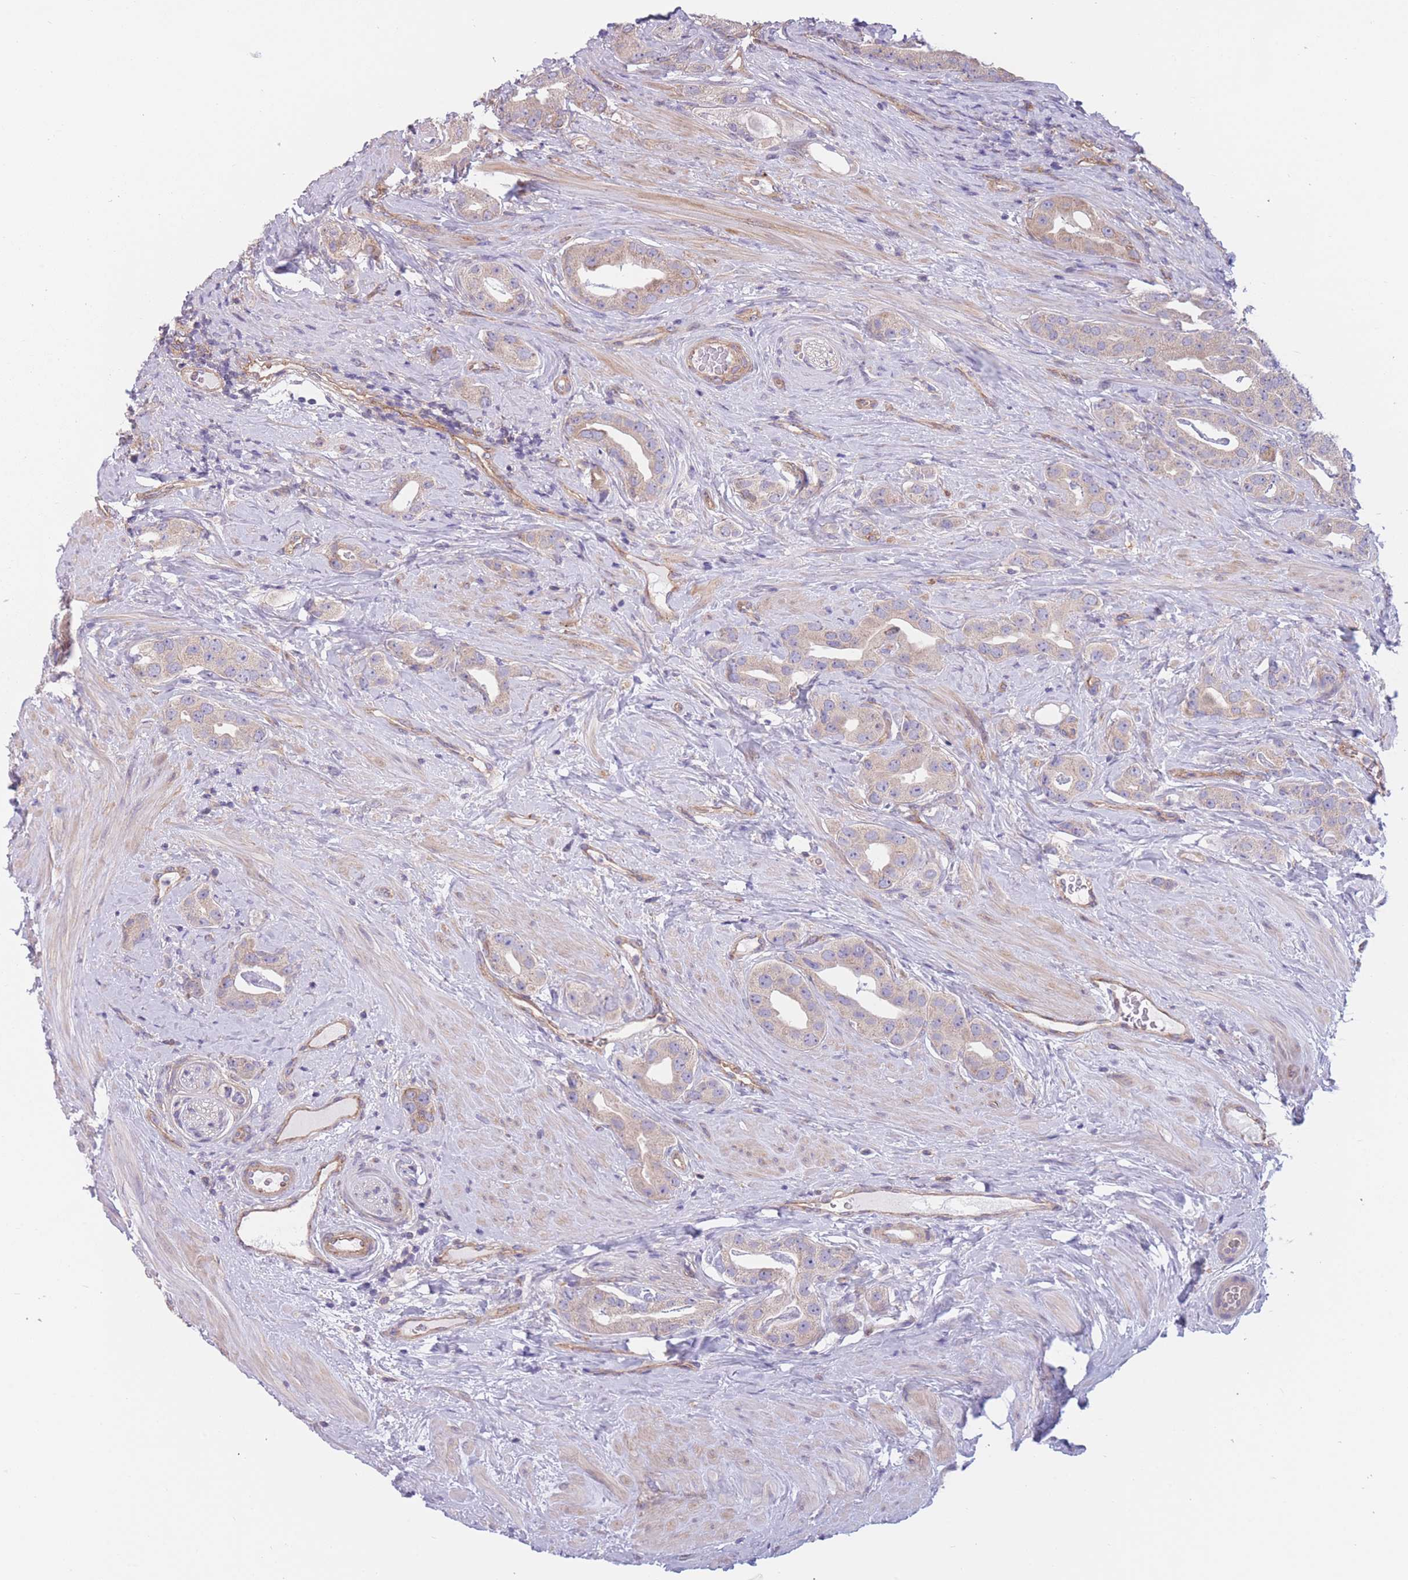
{"staining": {"intensity": "moderate", "quantity": "<25%", "location": "cytoplasmic/membranous"}, "tissue": "prostate cancer", "cell_type": "Tumor cells", "image_type": "cancer", "snomed": [{"axis": "morphology", "description": "Adenocarcinoma, High grade"}, {"axis": "topography", "description": "Prostate"}], "caption": "Moderate cytoplasmic/membranous staining for a protein is appreciated in about <25% of tumor cells of prostate cancer (high-grade adenocarcinoma) using immunohistochemistry.", "gene": "SERPINB3", "patient": {"sex": "male", "age": 63}}